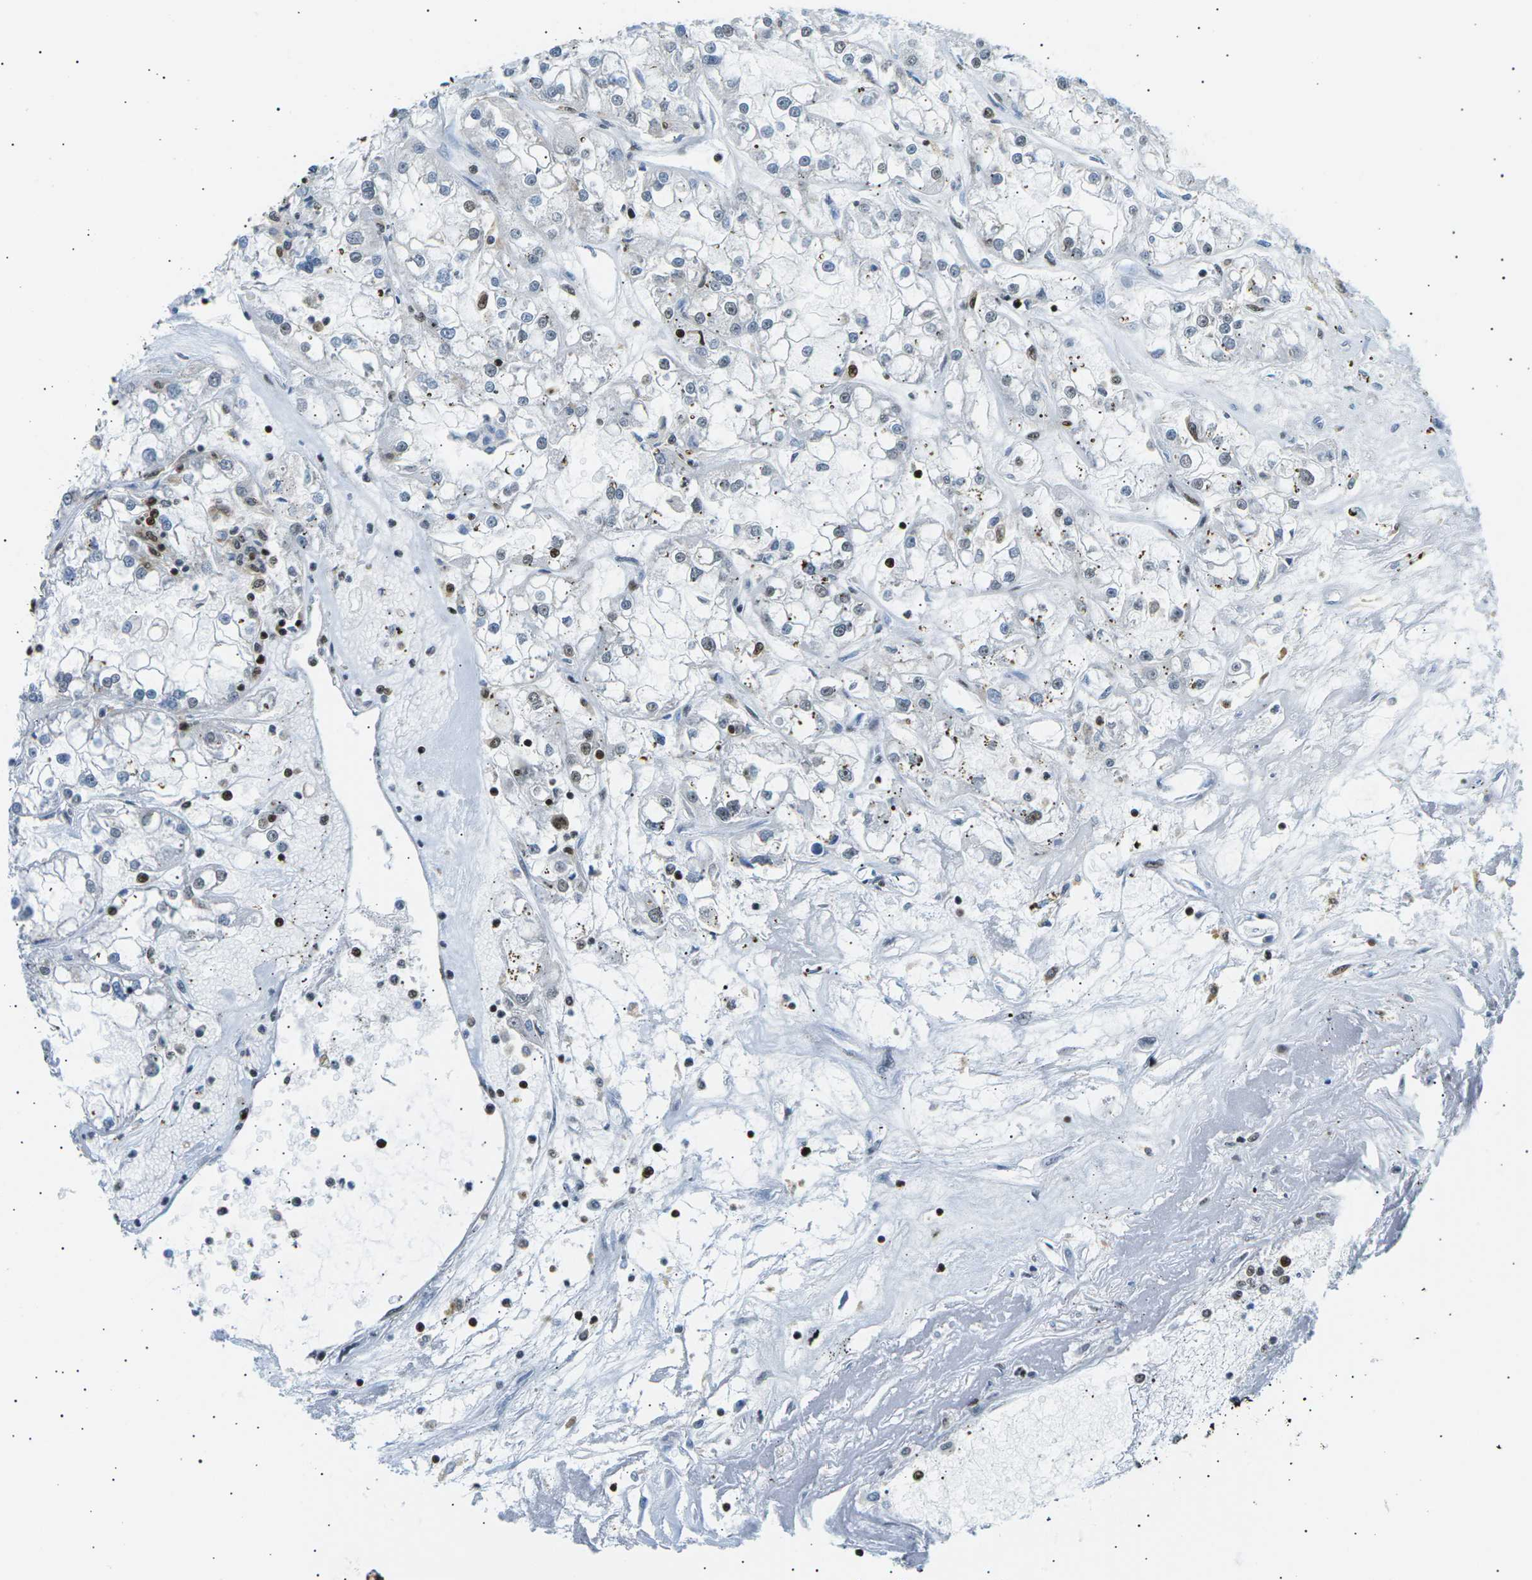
{"staining": {"intensity": "moderate", "quantity": "<25%", "location": "nuclear"}, "tissue": "renal cancer", "cell_type": "Tumor cells", "image_type": "cancer", "snomed": [{"axis": "morphology", "description": "Adenocarcinoma, NOS"}, {"axis": "topography", "description": "Kidney"}], "caption": "Immunohistochemistry photomicrograph of human renal cancer (adenocarcinoma) stained for a protein (brown), which exhibits low levels of moderate nuclear expression in about <25% of tumor cells.", "gene": "RPA2", "patient": {"sex": "female", "age": 52}}